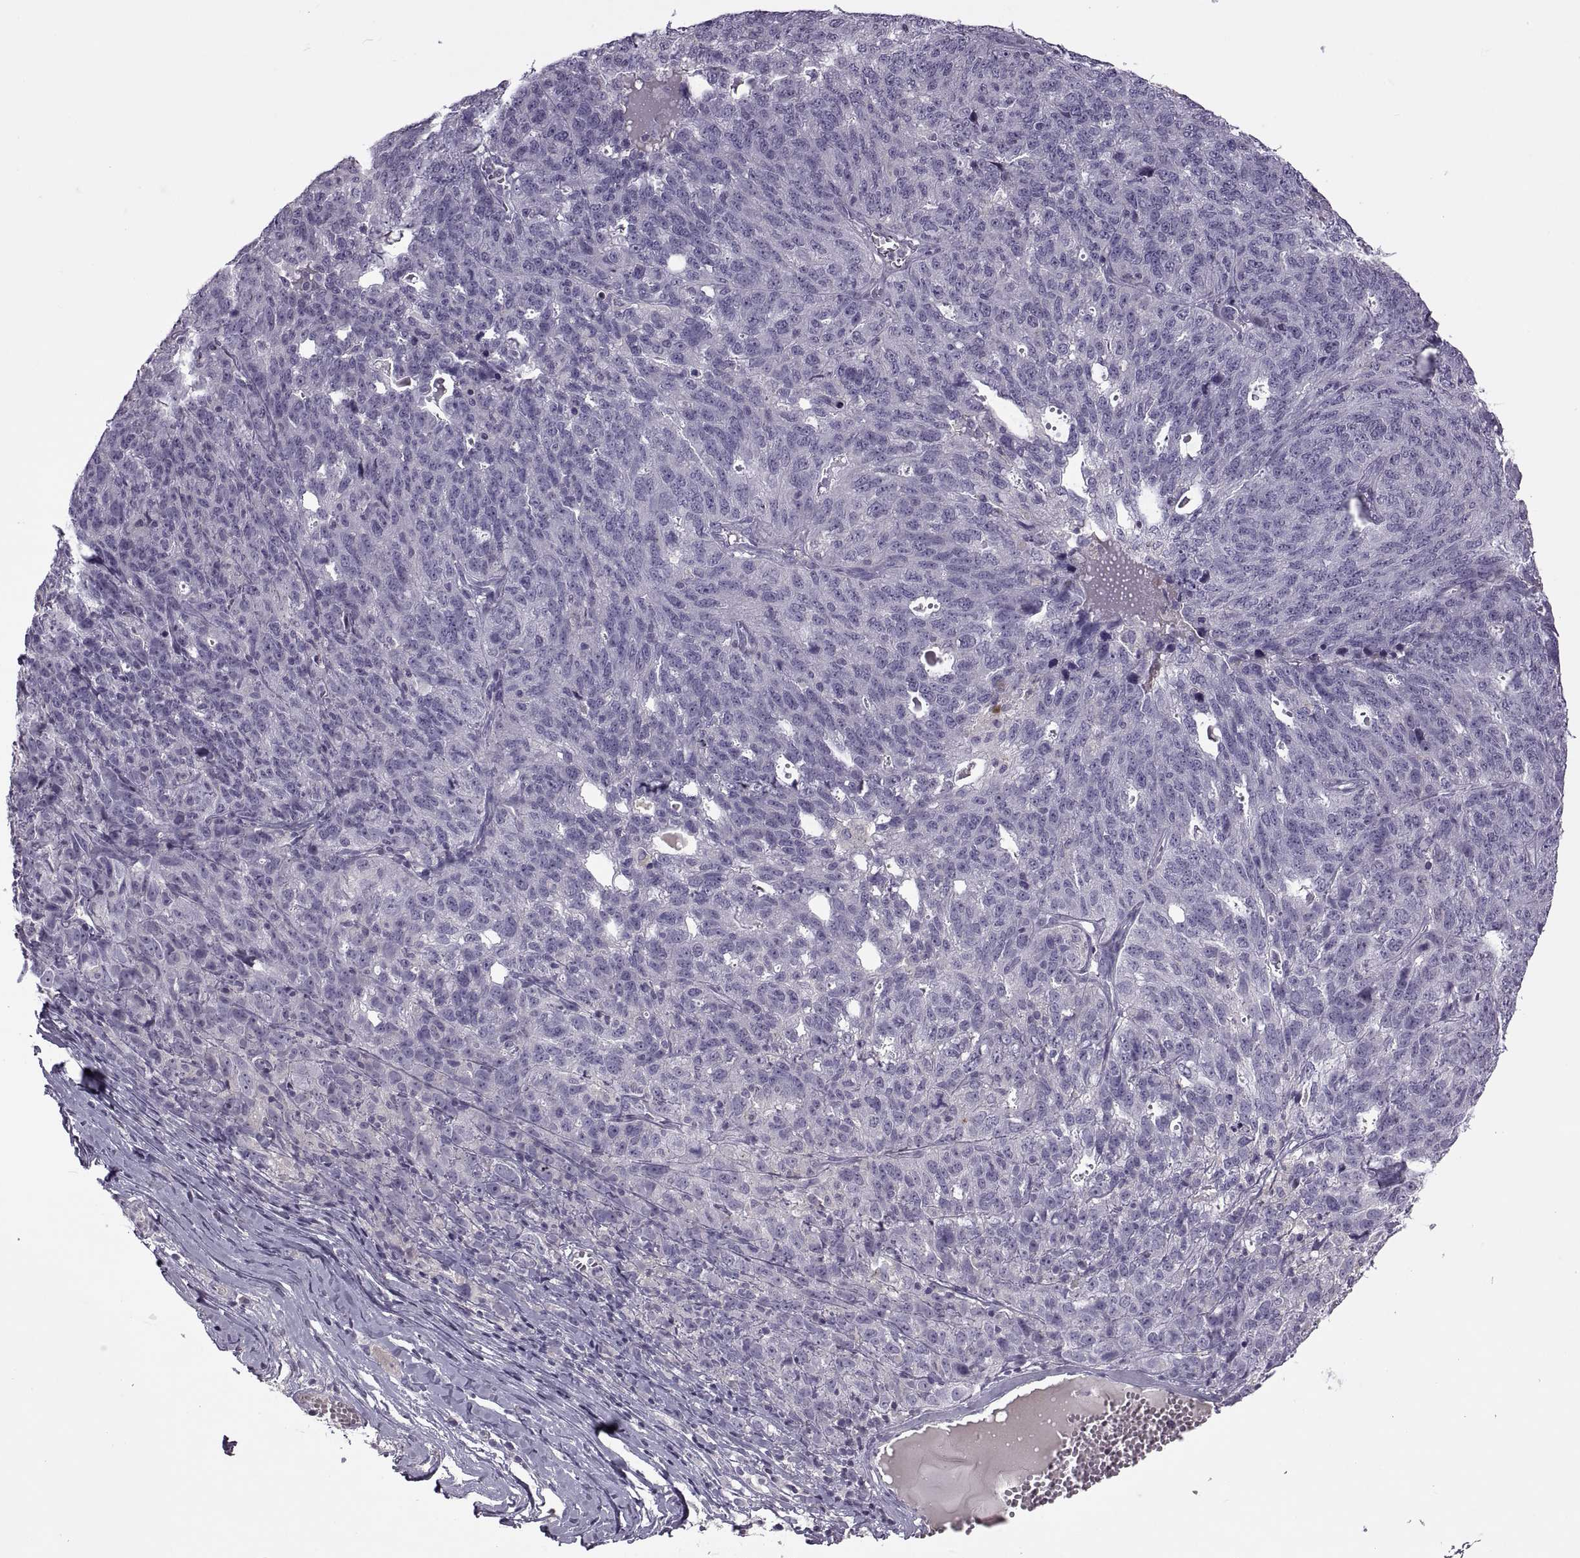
{"staining": {"intensity": "negative", "quantity": "none", "location": "none"}, "tissue": "ovarian cancer", "cell_type": "Tumor cells", "image_type": "cancer", "snomed": [{"axis": "morphology", "description": "Cystadenocarcinoma, serous, NOS"}, {"axis": "topography", "description": "Ovary"}], "caption": "This is an immunohistochemistry histopathology image of ovarian serous cystadenocarcinoma. There is no positivity in tumor cells.", "gene": "RSPH6A", "patient": {"sex": "female", "age": 71}}